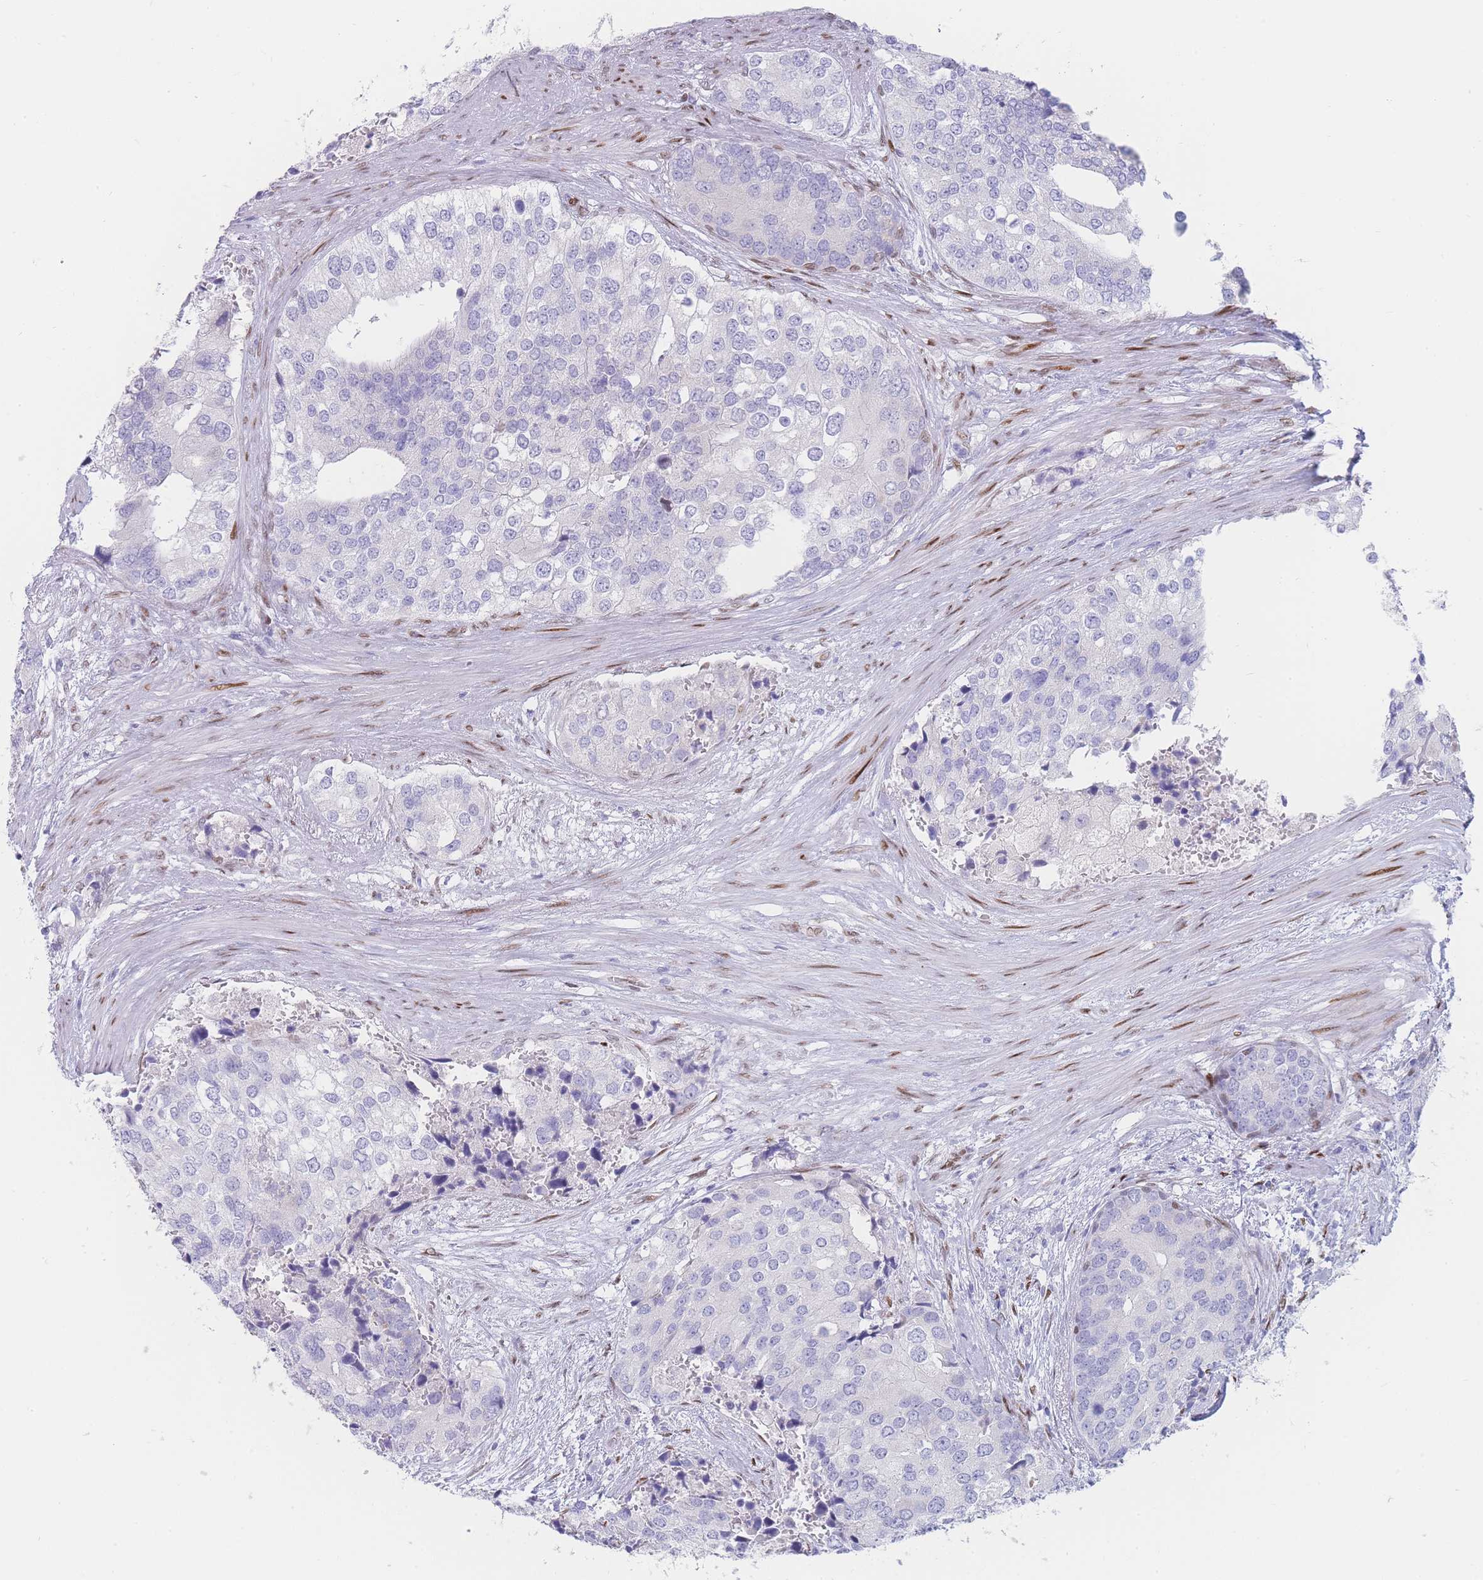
{"staining": {"intensity": "negative", "quantity": "none", "location": "none"}, "tissue": "prostate cancer", "cell_type": "Tumor cells", "image_type": "cancer", "snomed": [{"axis": "morphology", "description": "Adenocarcinoma, High grade"}, {"axis": "topography", "description": "Prostate"}], "caption": "Immunohistochemistry photomicrograph of human prostate cancer stained for a protein (brown), which shows no staining in tumor cells. (DAB immunohistochemistry with hematoxylin counter stain).", "gene": "PSMB5", "patient": {"sex": "male", "age": 62}}